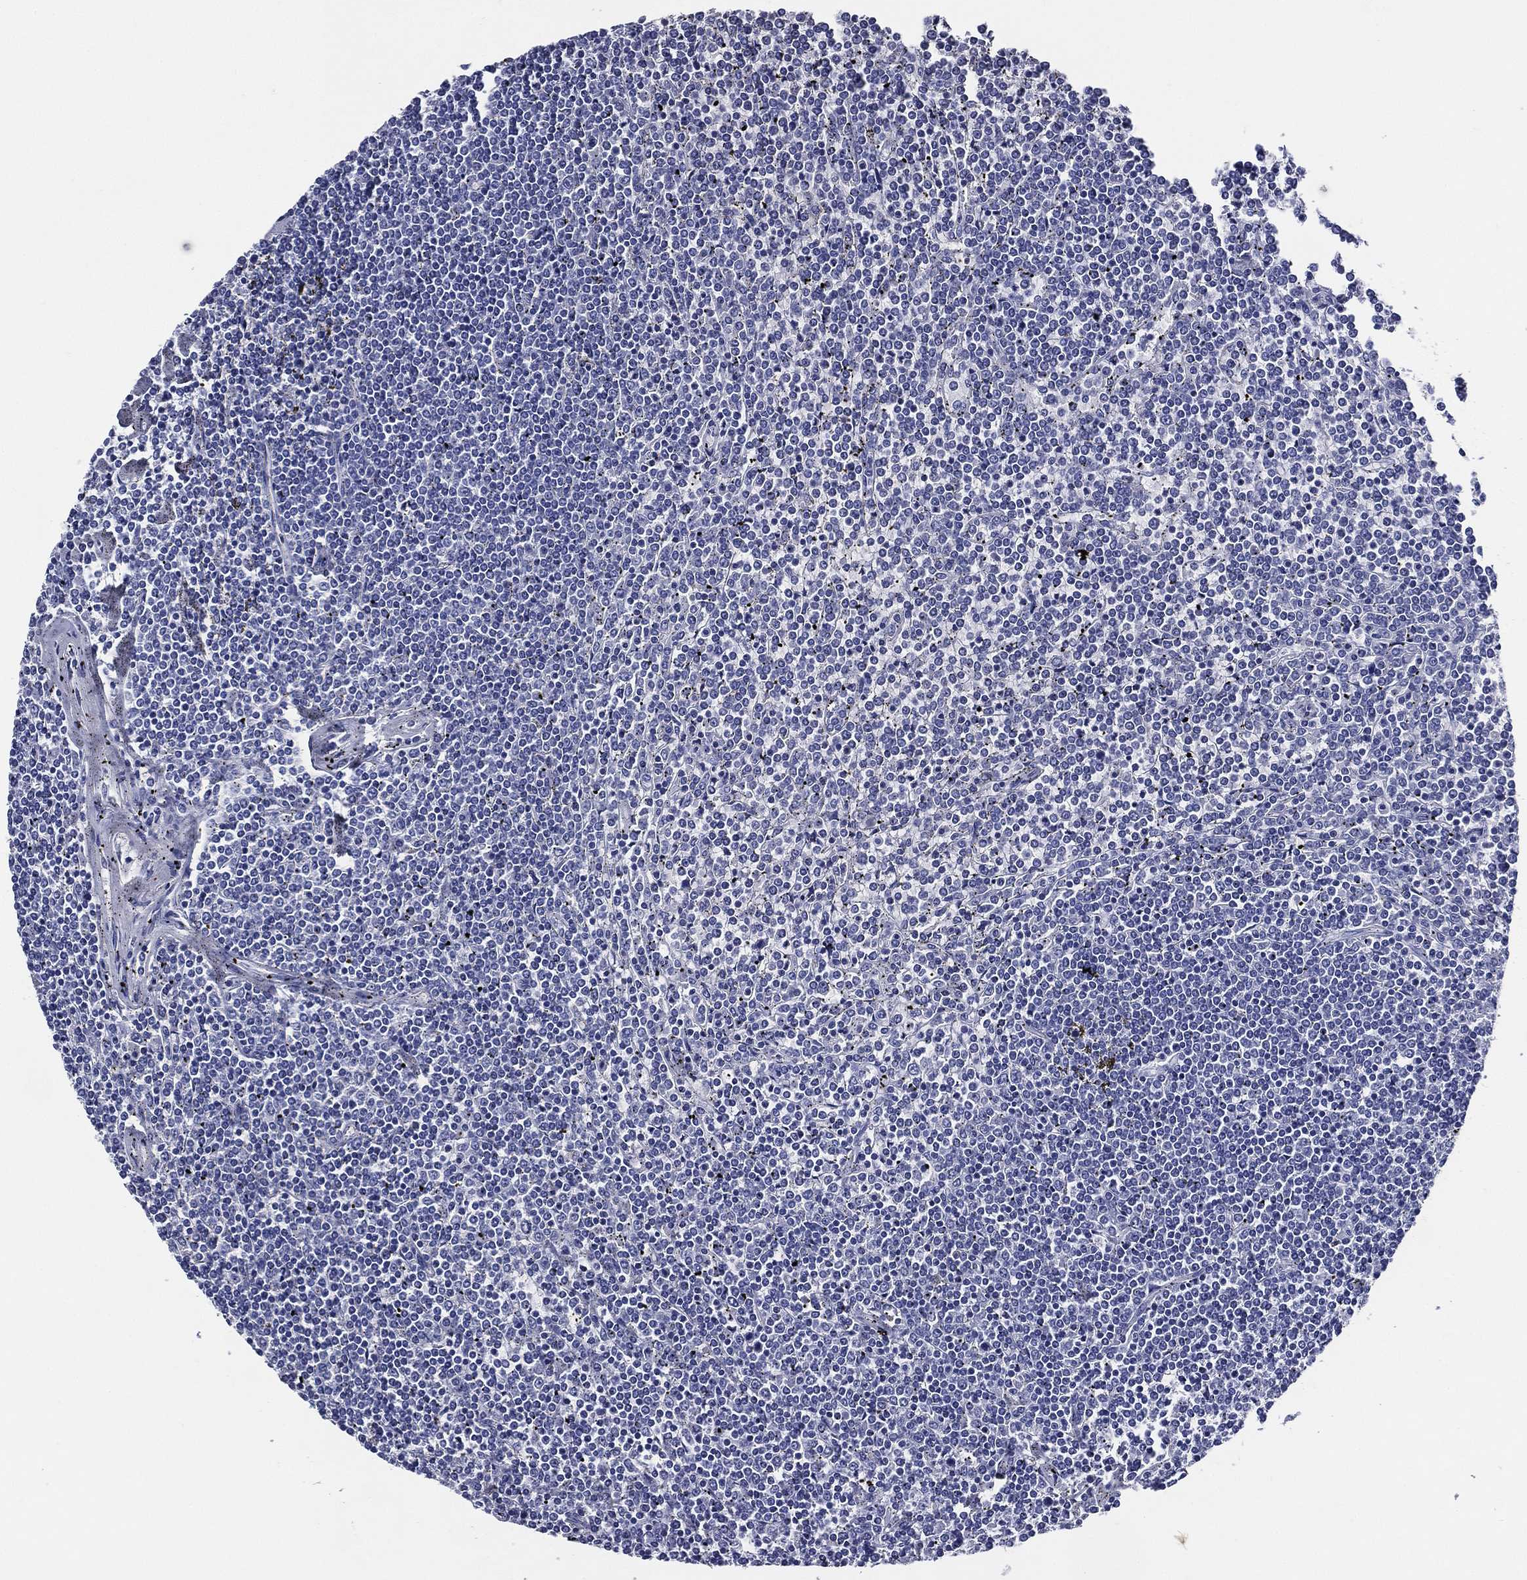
{"staining": {"intensity": "negative", "quantity": "none", "location": "none"}, "tissue": "lymphoma", "cell_type": "Tumor cells", "image_type": "cancer", "snomed": [{"axis": "morphology", "description": "Malignant lymphoma, non-Hodgkin's type, Low grade"}, {"axis": "topography", "description": "Spleen"}], "caption": "The micrograph displays no staining of tumor cells in lymphoma.", "gene": "ACE2", "patient": {"sex": "female", "age": 19}}